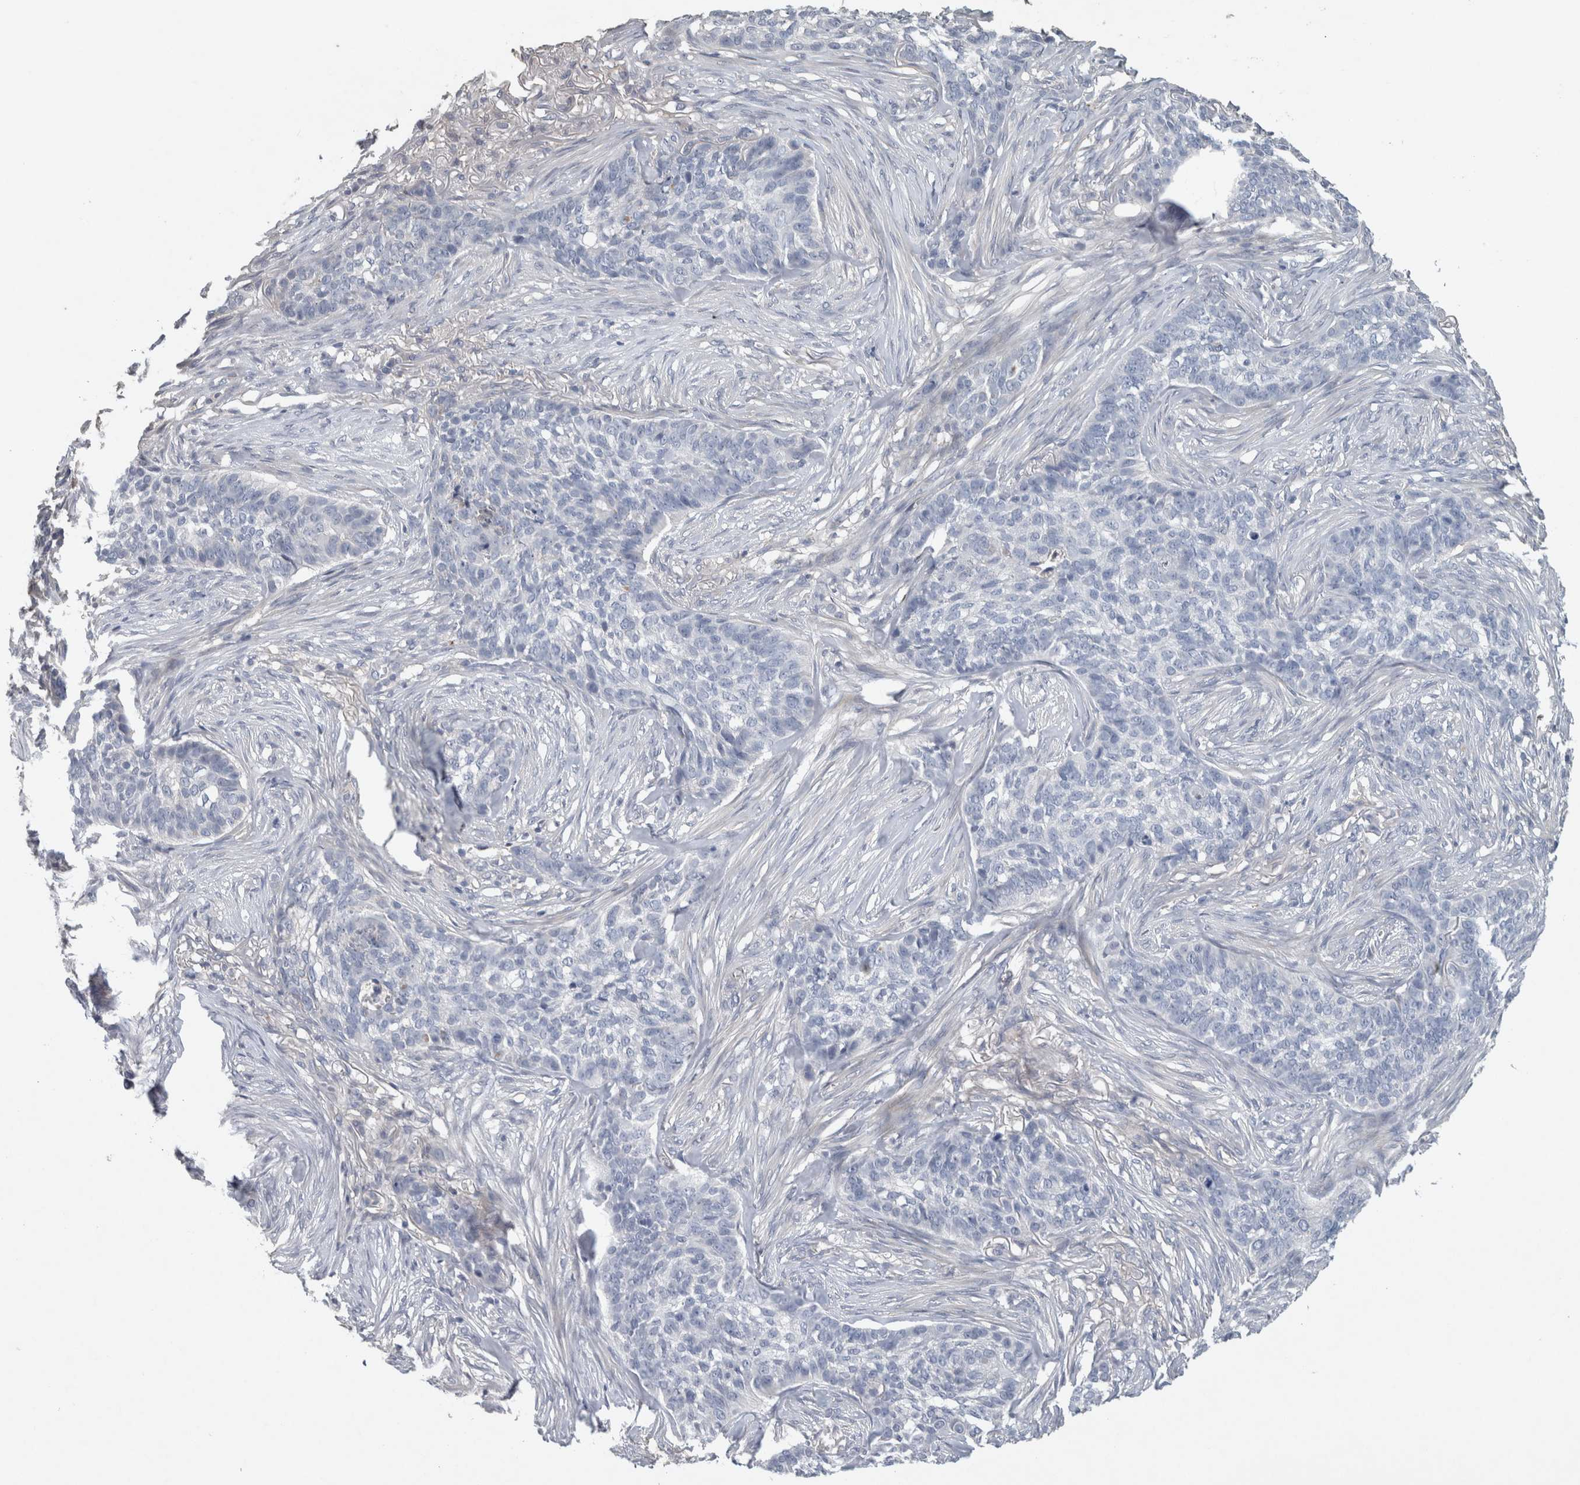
{"staining": {"intensity": "negative", "quantity": "none", "location": "none"}, "tissue": "skin cancer", "cell_type": "Tumor cells", "image_type": "cancer", "snomed": [{"axis": "morphology", "description": "Basal cell carcinoma"}, {"axis": "topography", "description": "Skin"}], "caption": "DAB immunohistochemical staining of skin cancer (basal cell carcinoma) demonstrates no significant positivity in tumor cells.", "gene": "HEXD", "patient": {"sex": "male", "age": 85}}